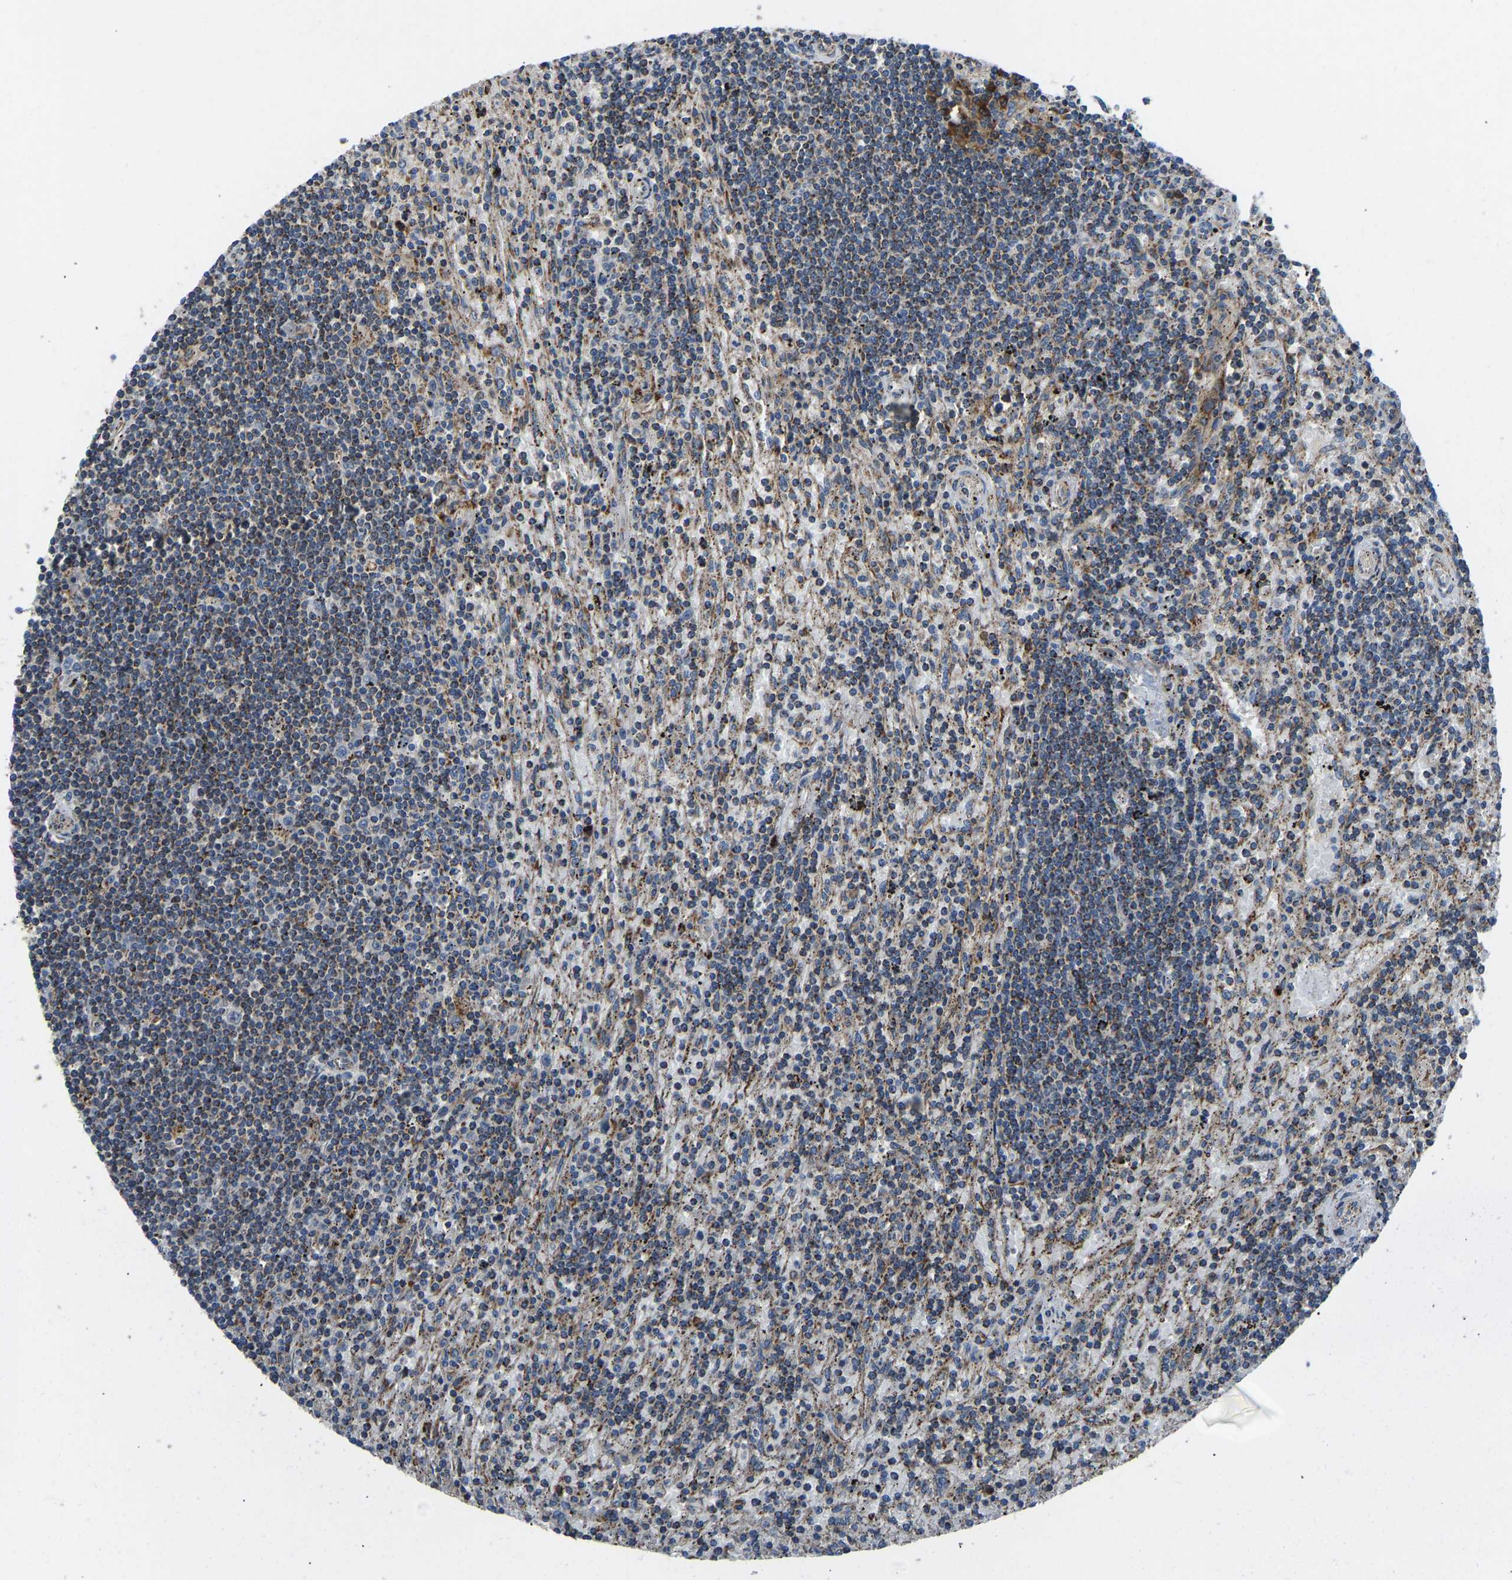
{"staining": {"intensity": "weak", "quantity": "<25%", "location": "cytoplasmic/membranous"}, "tissue": "lymphoma", "cell_type": "Tumor cells", "image_type": "cancer", "snomed": [{"axis": "morphology", "description": "Malignant lymphoma, non-Hodgkin's type, Low grade"}, {"axis": "topography", "description": "Spleen"}], "caption": "A photomicrograph of low-grade malignant lymphoma, non-Hodgkin's type stained for a protein reveals no brown staining in tumor cells.", "gene": "RBP1", "patient": {"sex": "male", "age": 76}}